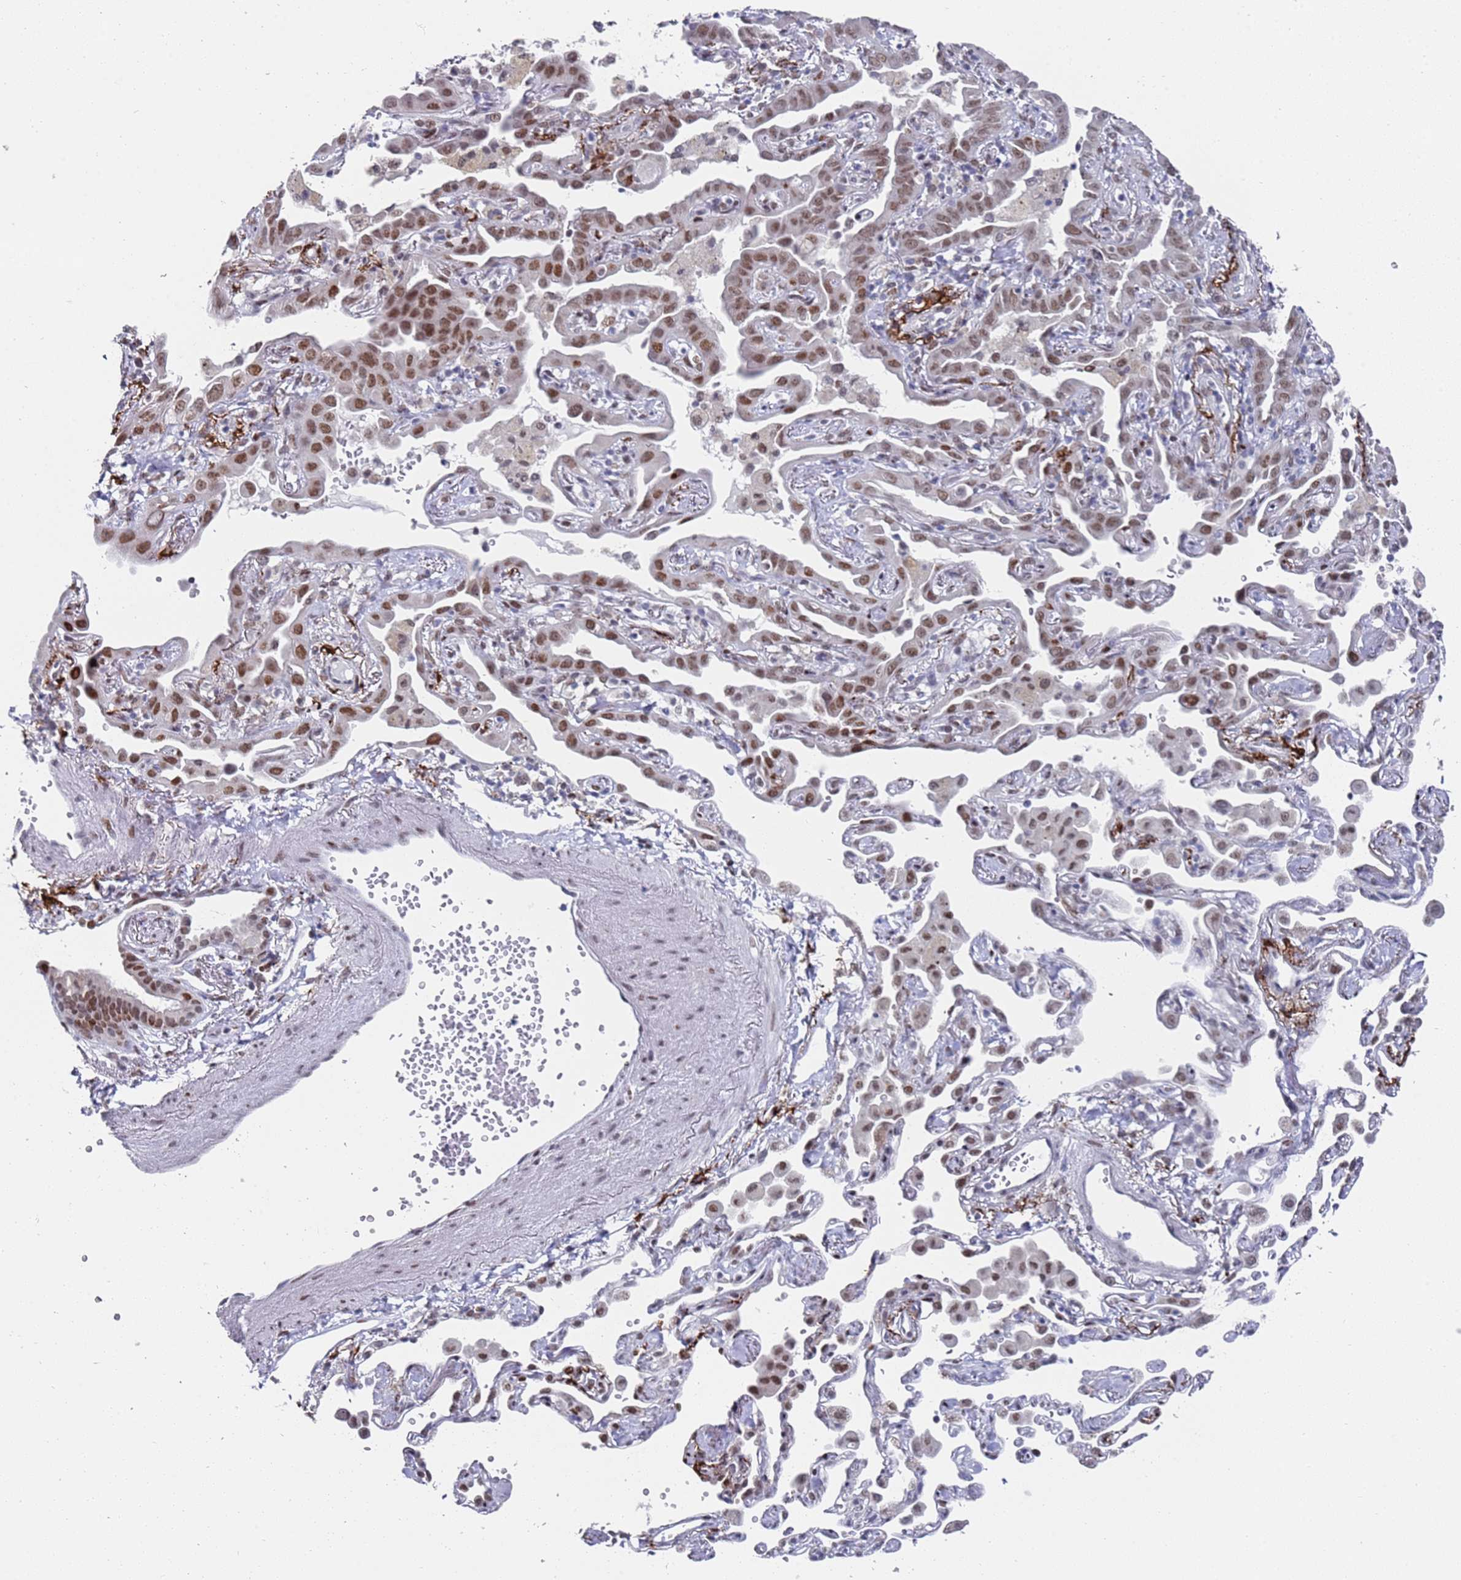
{"staining": {"intensity": "moderate", "quantity": ">75%", "location": "nuclear"}, "tissue": "lung cancer", "cell_type": "Tumor cells", "image_type": "cancer", "snomed": [{"axis": "morphology", "description": "Adenocarcinoma, NOS"}, {"axis": "topography", "description": "Lung"}], "caption": "Protein expression analysis of human lung cancer reveals moderate nuclear staining in approximately >75% of tumor cells. The staining was performed using DAB (3,3'-diaminobenzidine) to visualize the protein expression in brown, while the nuclei were stained in blue with hematoxylin (Magnification: 20x).", "gene": "COPS6", "patient": {"sex": "male", "age": 67}}